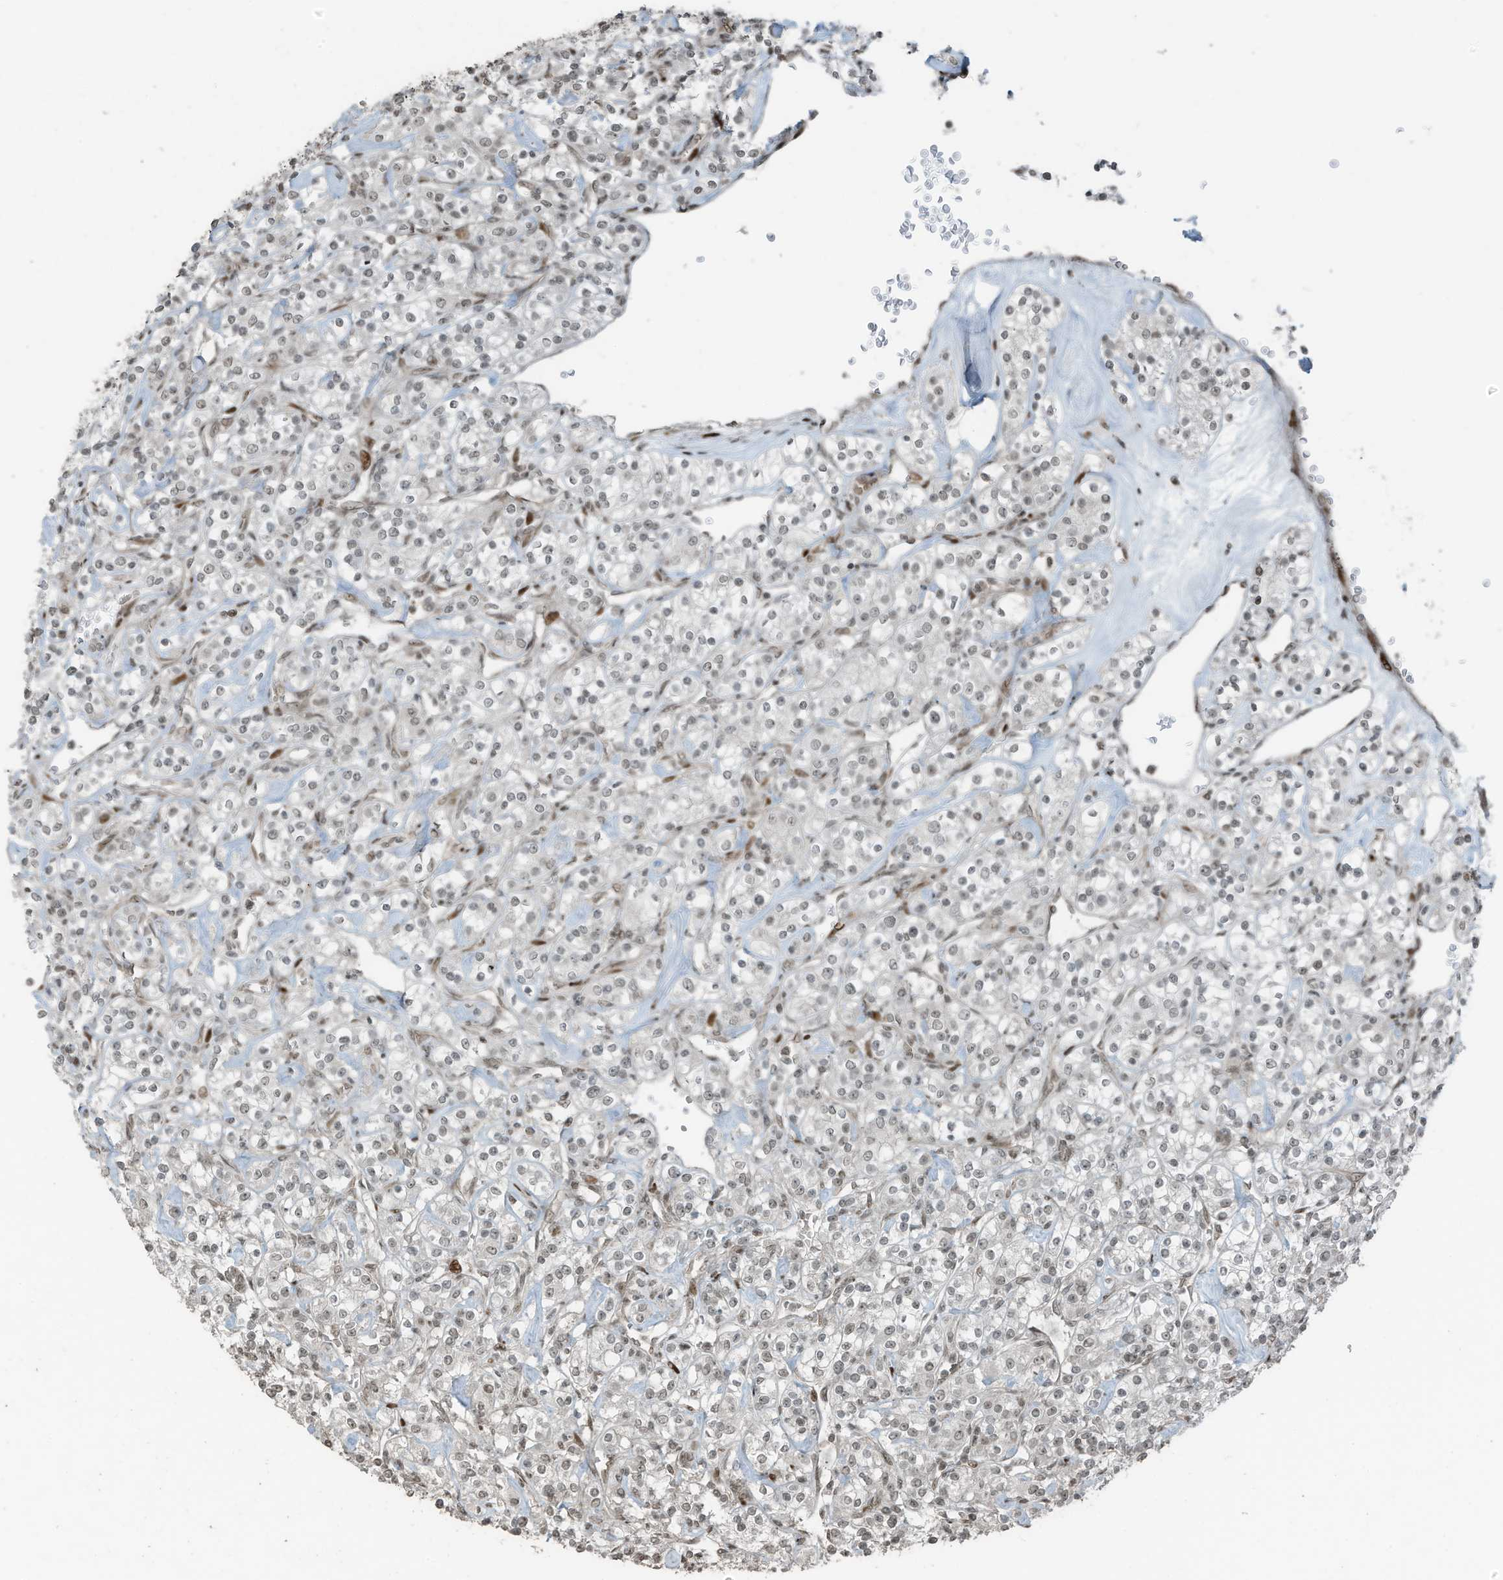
{"staining": {"intensity": "weak", "quantity": "<25%", "location": "nuclear"}, "tissue": "renal cancer", "cell_type": "Tumor cells", "image_type": "cancer", "snomed": [{"axis": "morphology", "description": "Adenocarcinoma, NOS"}, {"axis": "topography", "description": "Kidney"}], "caption": "Protein analysis of renal cancer shows no significant positivity in tumor cells.", "gene": "PCNP", "patient": {"sex": "male", "age": 77}}